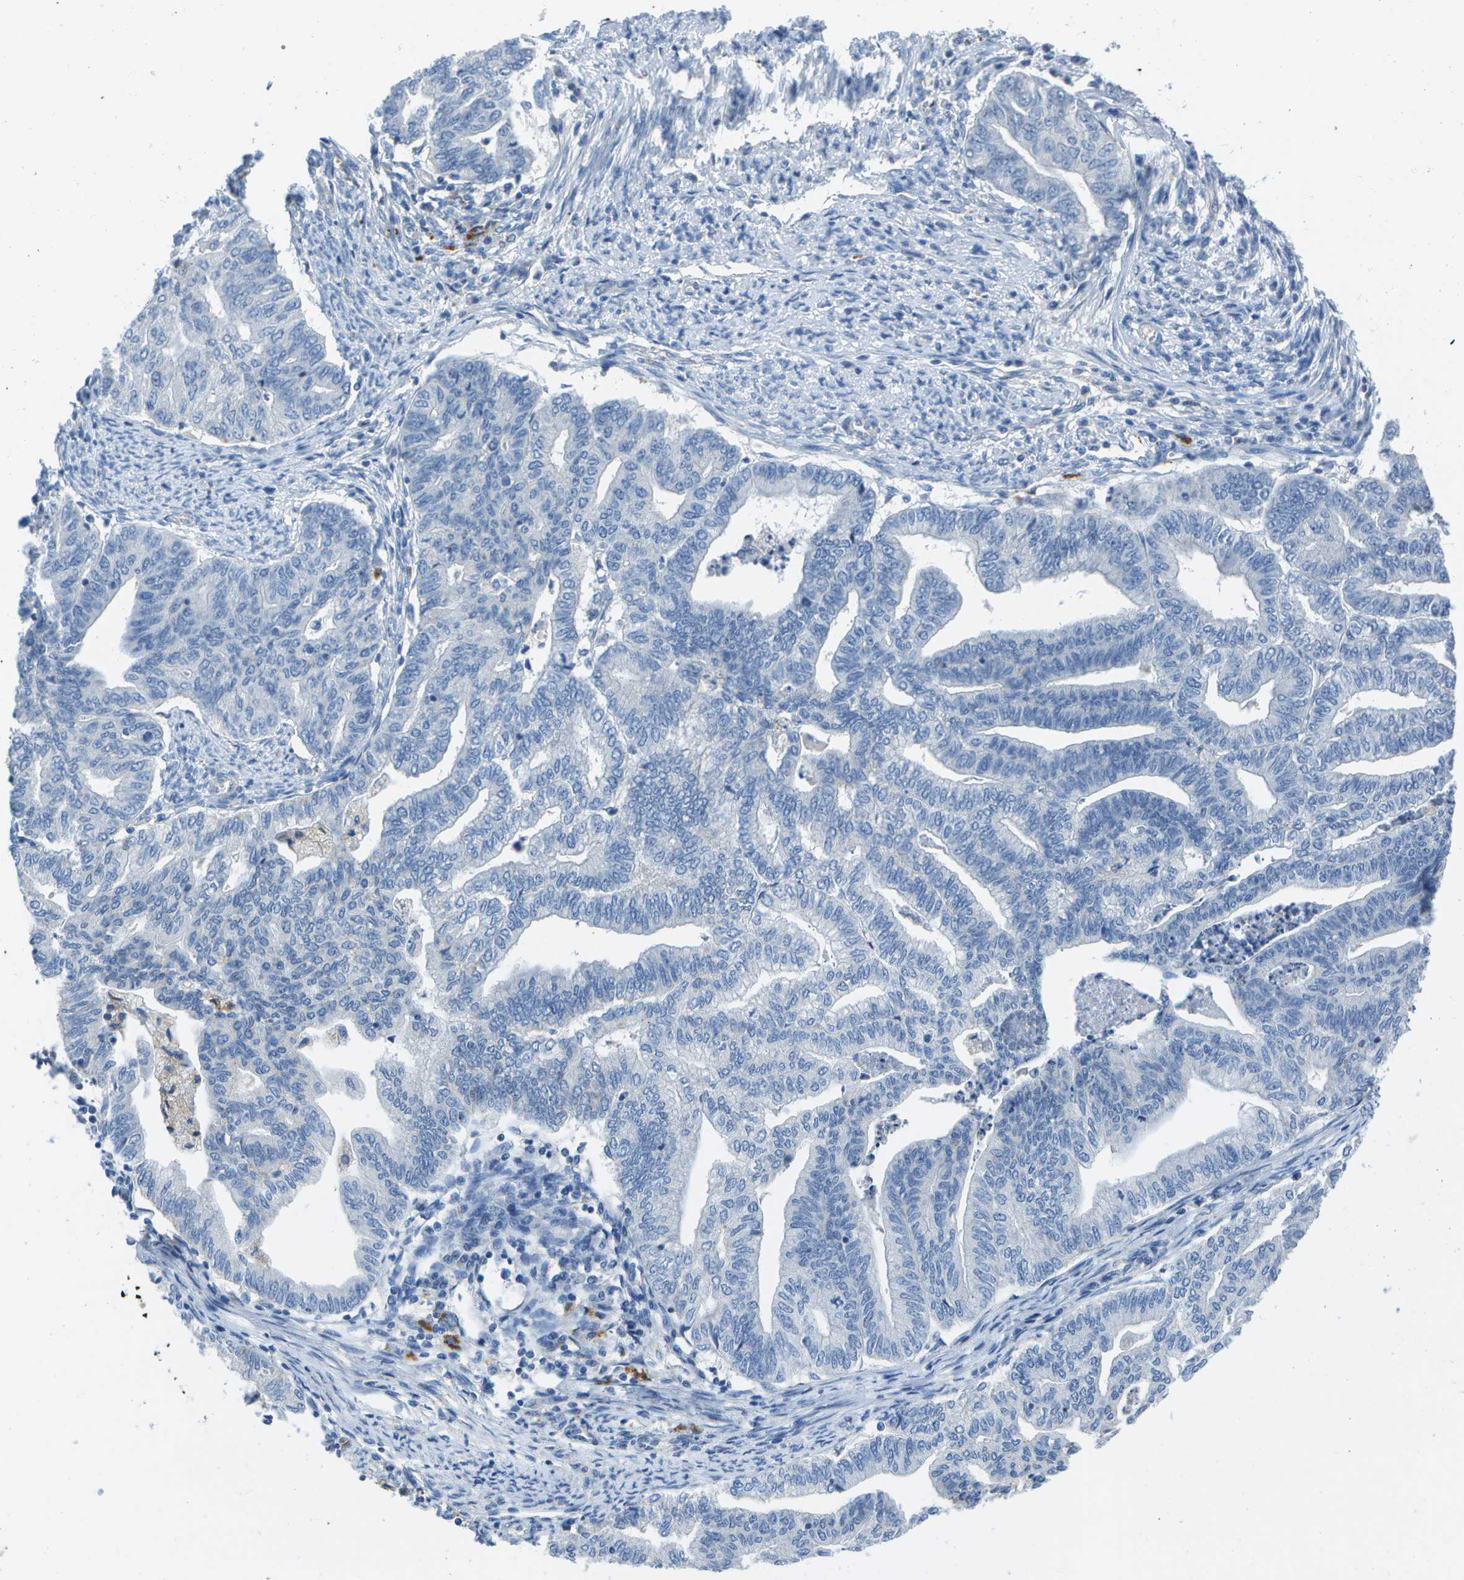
{"staining": {"intensity": "negative", "quantity": "none", "location": "none"}, "tissue": "endometrial cancer", "cell_type": "Tumor cells", "image_type": "cancer", "snomed": [{"axis": "morphology", "description": "Adenocarcinoma, NOS"}, {"axis": "topography", "description": "Endometrium"}], "caption": "High magnification brightfield microscopy of endometrial adenocarcinoma stained with DAB (3,3'-diaminobenzidine) (brown) and counterstained with hematoxylin (blue): tumor cells show no significant expression.", "gene": "DCT", "patient": {"sex": "female", "age": 79}}